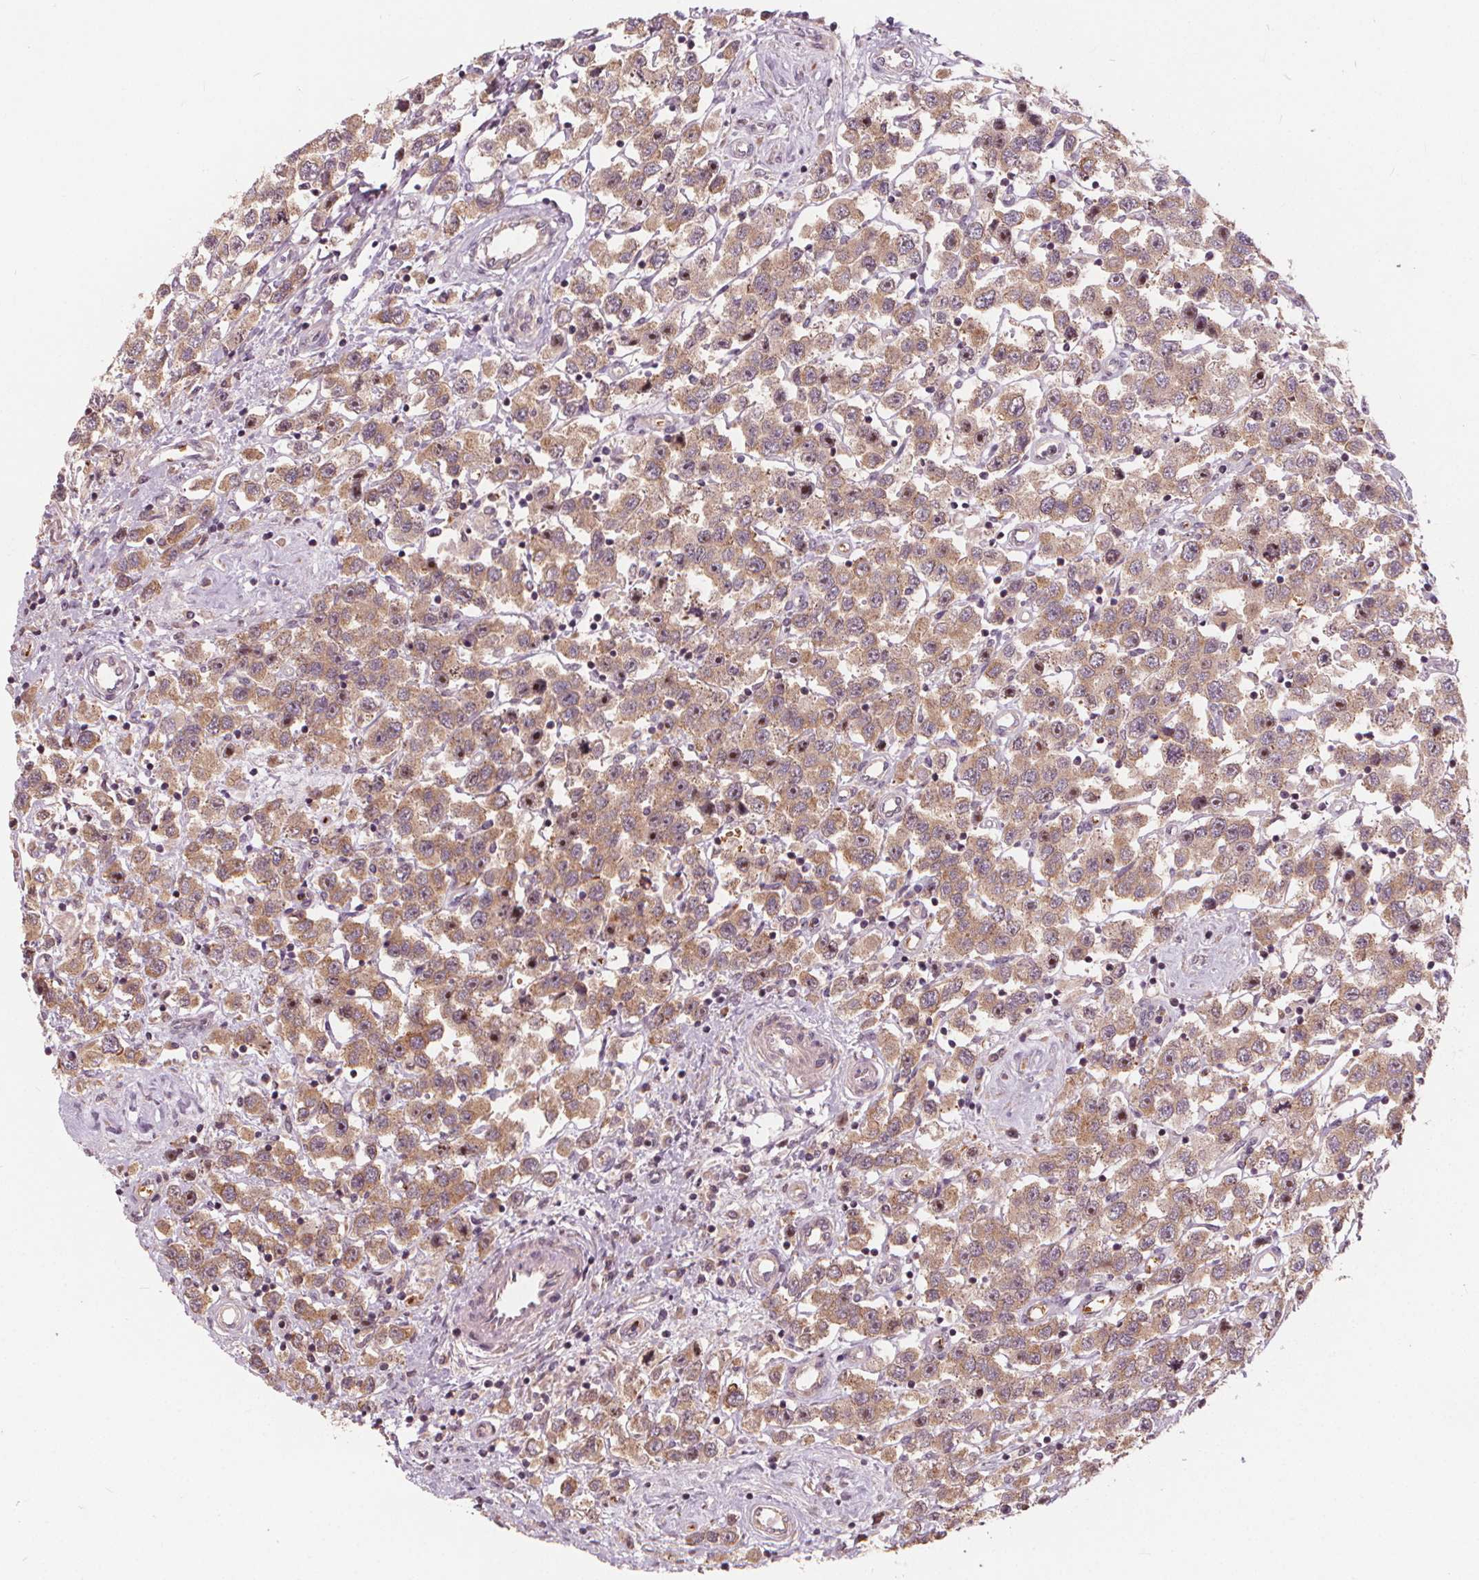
{"staining": {"intensity": "weak", "quantity": ">75%", "location": "cytoplasmic/membranous"}, "tissue": "testis cancer", "cell_type": "Tumor cells", "image_type": "cancer", "snomed": [{"axis": "morphology", "description": "Seminoma, NOS"}, {"axis": "topography", "description": "Testis"}], "caption": "Human testis seminoma stained with a brown dye demonstrates weak cytoplasmic/membranous positive staining in about >75% of tumor cells.", "gene": "IPO13", "patient": {"sex": "male", "age": 45}}